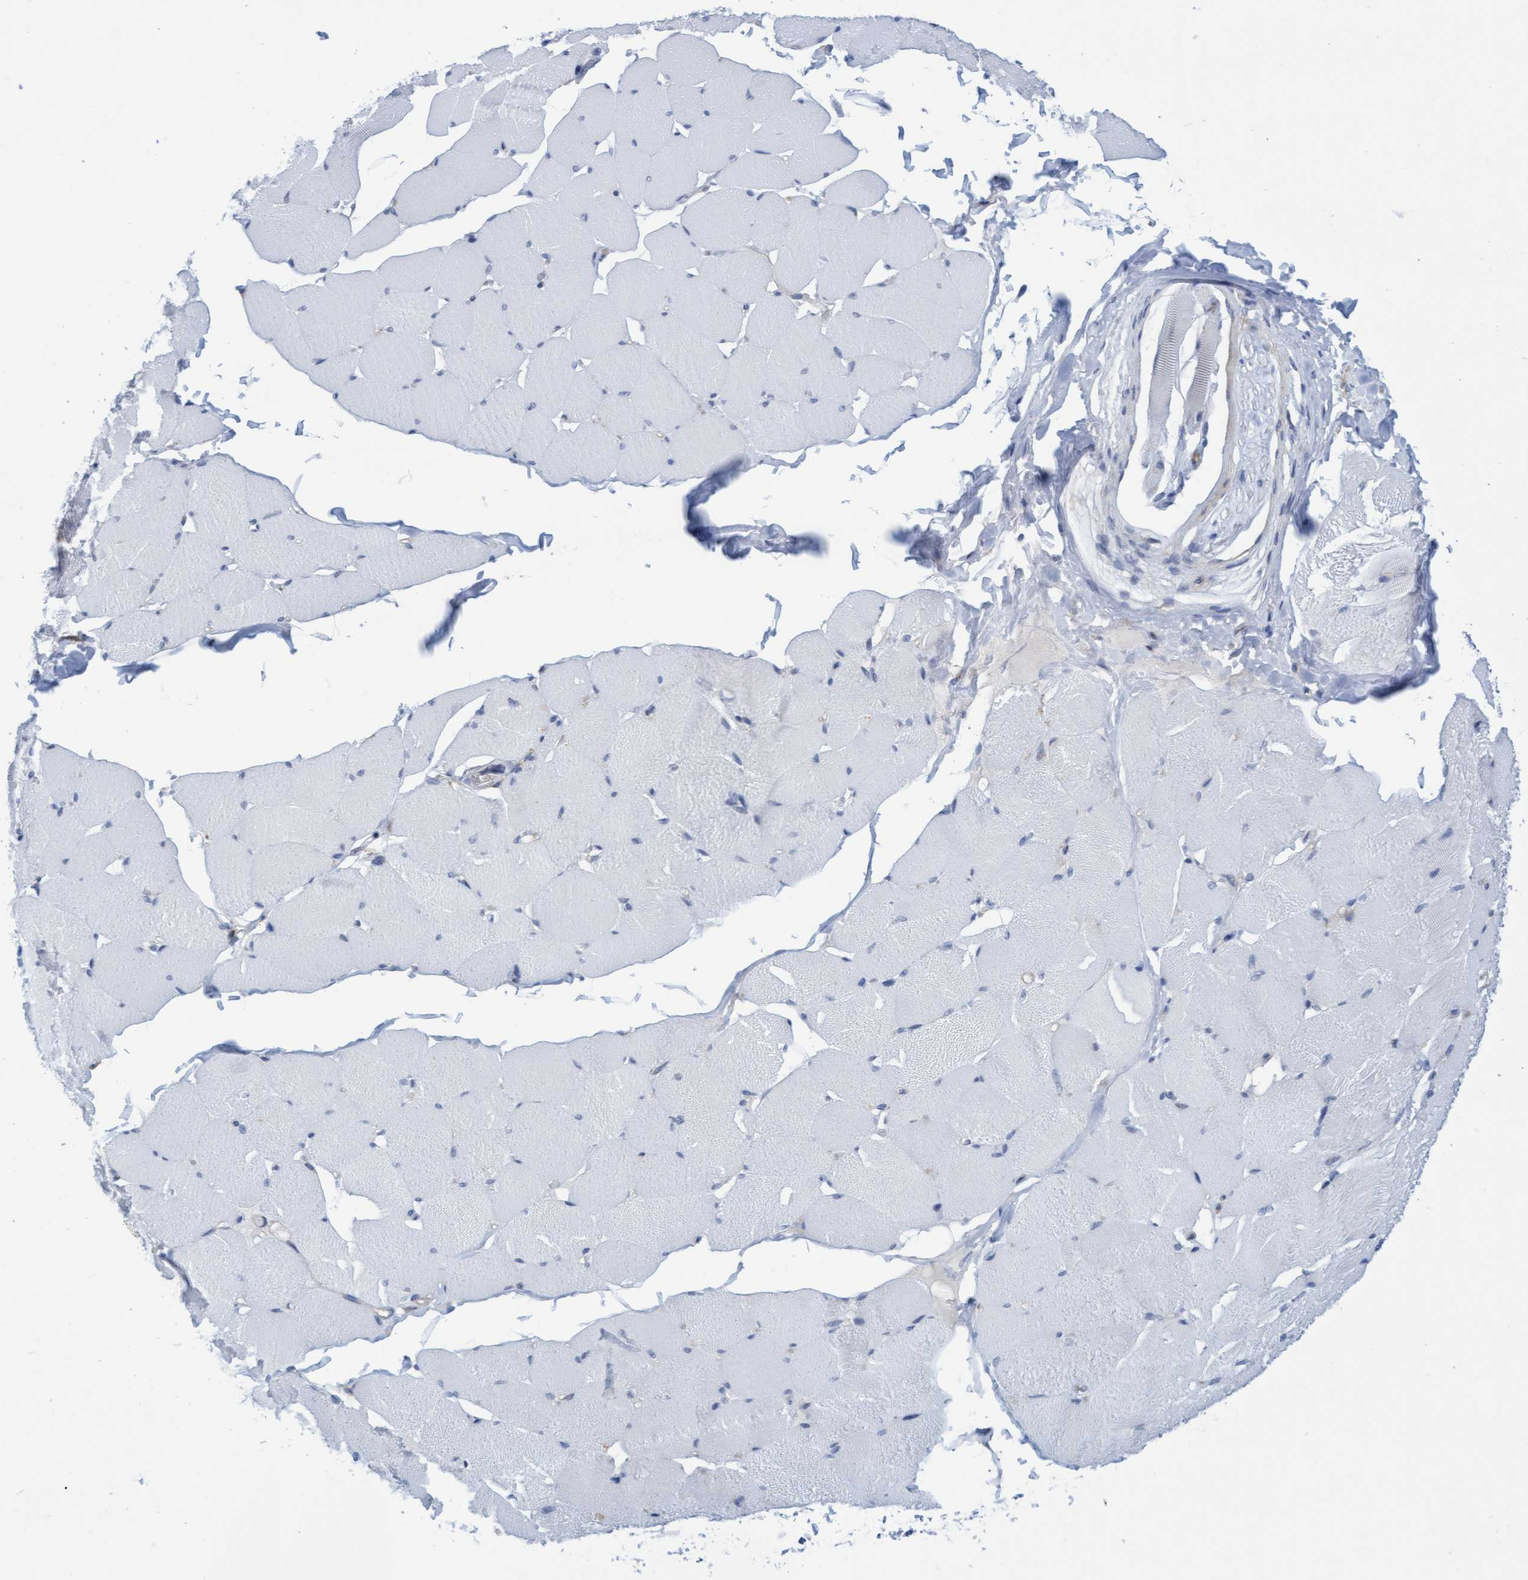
{"staining": {"intensity": "negative", "quantity": "none", "location": "none"}, "tissue": "skeletal muscle", "cell_type": "Myocytes", "image_type": "normal", "snomed": [{"axis": "morphology", "description": "Normal tissue, NOS"}, {"axis": "topography", "description": "Skin"}, {"axis": "topography", "description": "Skeletal muscle"}], "caption": "An IHC histopathology image of normal skeletal muscle is shown. There is no staining in myocytes of skeletal muscle.", "gene": "FNBP1", "patient": {"sex": "male", "age": 83}}